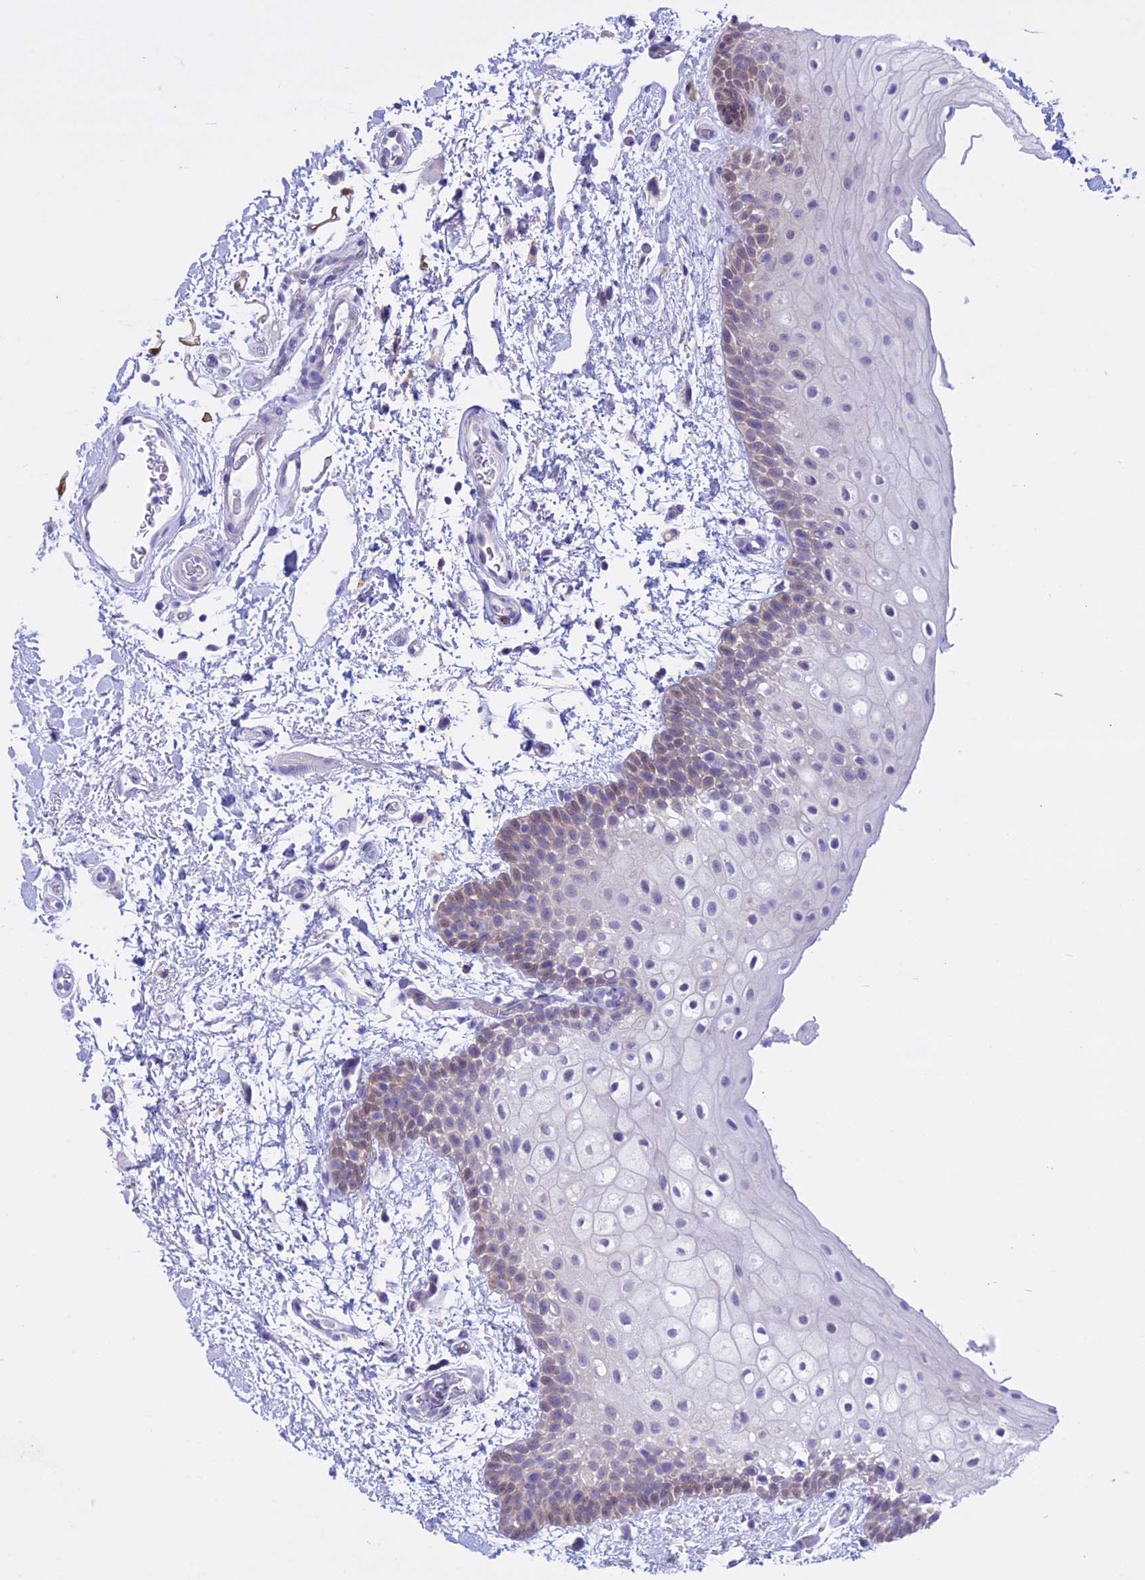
{"staining": {"intensity": "weak", "quantity": "<25%", "location": "nuclear"}, "tissue": "oral mucosa", "cell_type": "Squamous epithelial cells", "image_type": "normal", "snomed": [{"axis": "morphology", "description": "Normal tissue, NOS"}, {"axis": "topography", "description": "Oral tissue"}], "caption": "High power microscopy image of an immunohistochemistry (IHC) image of normal oral mucosa, revealing no significant staining in squamous epithelial cells. (DAB IHC with hematoxylin counter stain).", "gene": "LHFPL2", "patient": {"sex": "male", "age": 62}}